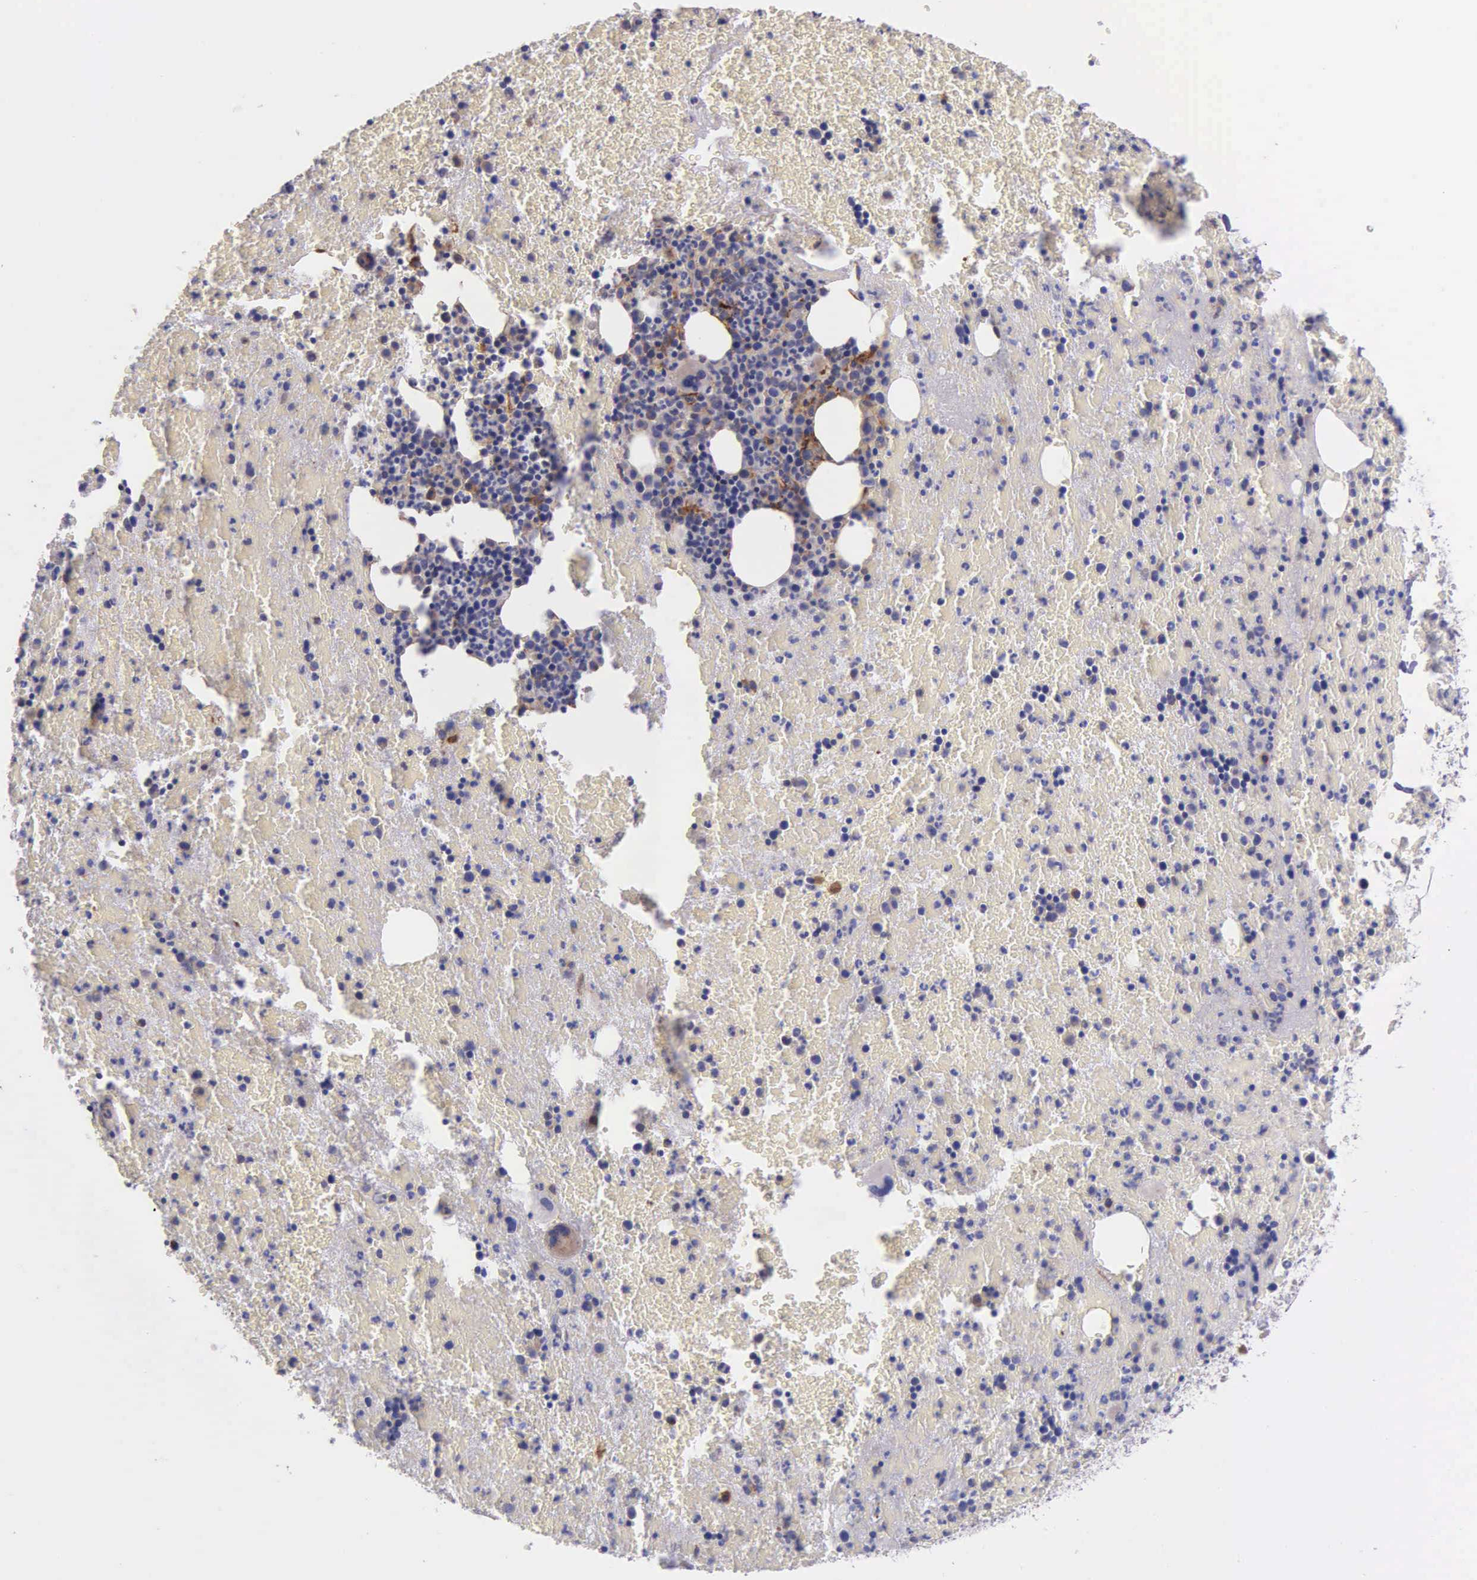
{"staining": {"intensity": "negative", "quantity": "none", "location": "none"}, "tissue": "bone marrow", "cell_type": "Hematopoietic cells", "image_type": "normal", "snomed": [{"axis": "morphology", "description": "Normal tissue, NOS"}, {"axis": "topography", "description": "Bone marrow"}], "caption": "Protein analysis of normal bone marrow exhibits no significant staining in hematopoietic cells. The staining is performed using DAB brown chromogen with nuclei counter-stained in using hematoxylin.", "gene": "ZC3H12B", "patient": {"sex": "female", "age": 53}}